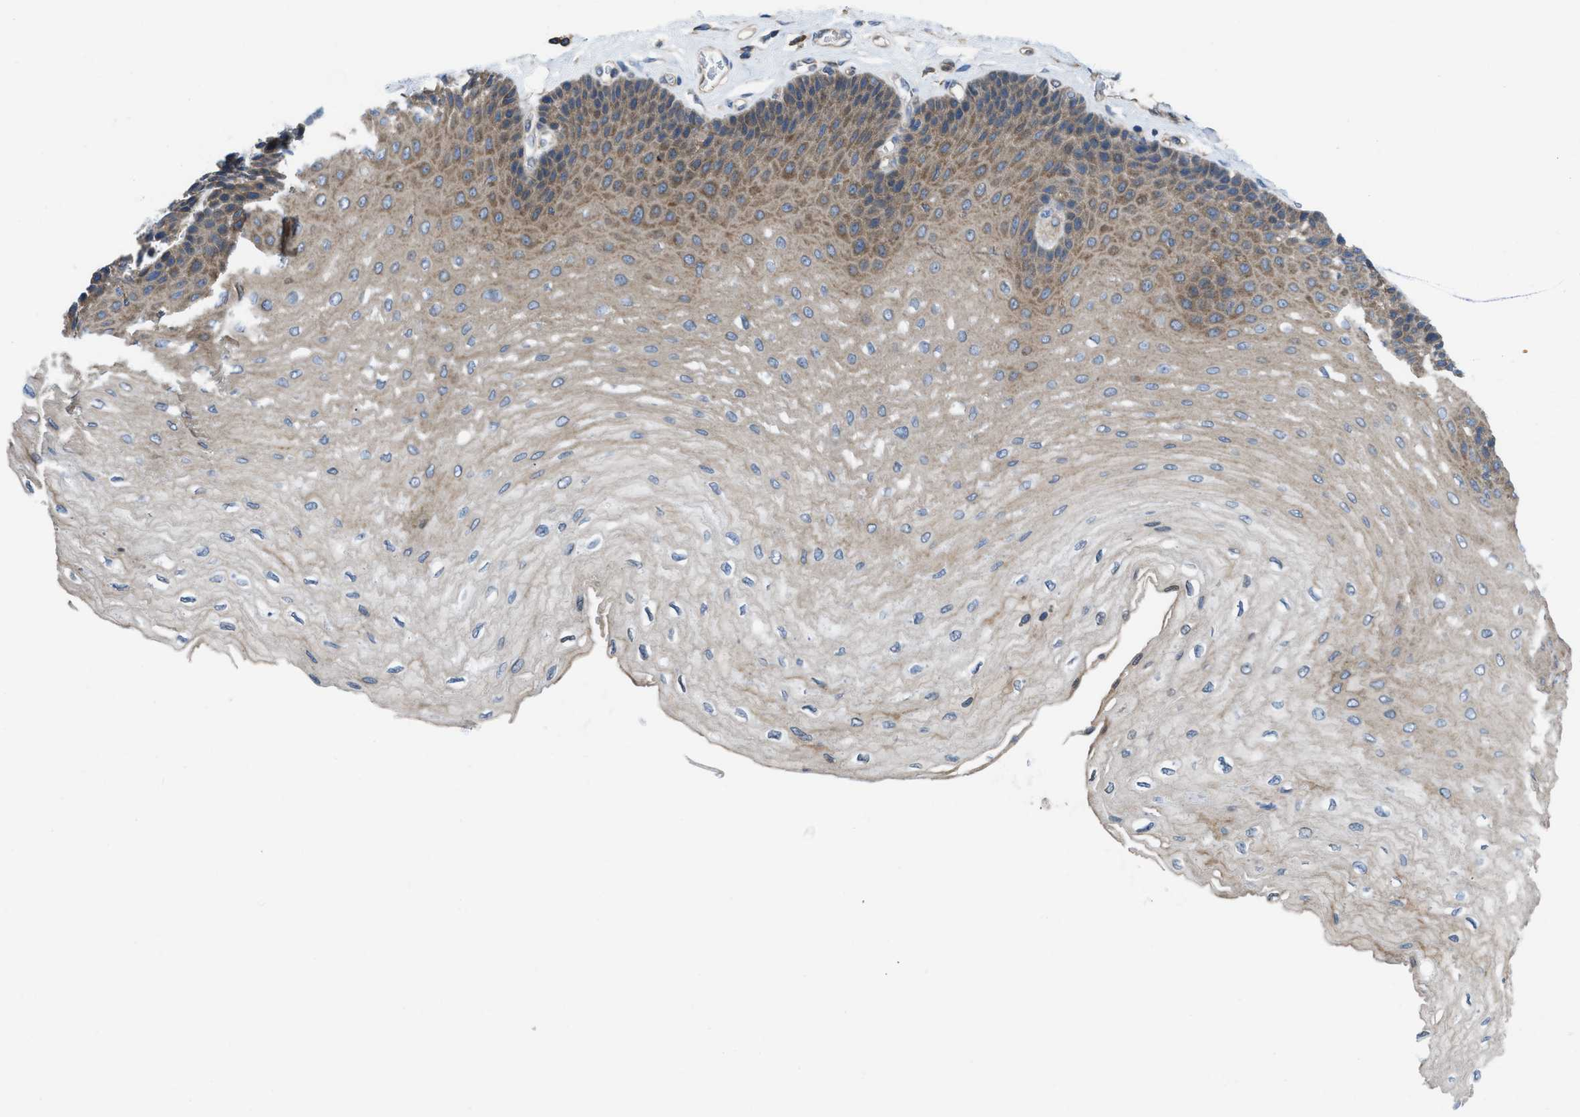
{"staining": {"intensity": "moderate", "quantity": ">75%", "location": "cytoplasmic/membranous"}, "tissue": "esophagus", "cell_type": "Squamous epithelial cells", "image_type": "normal", "snomed": [{"axis": "morphology", "description": "Normal tissue, NOS"}, {"axis": "topography", "description": "Esophagus"}], "caption": "Esophagus stained for a protein (brown) exhibits moderate cytoplasmic/membranous positive positivity in about >75% of squamous epithelial cells.", "gene": "MYO18A", "patient": {"sex": "female", "age": 72}}